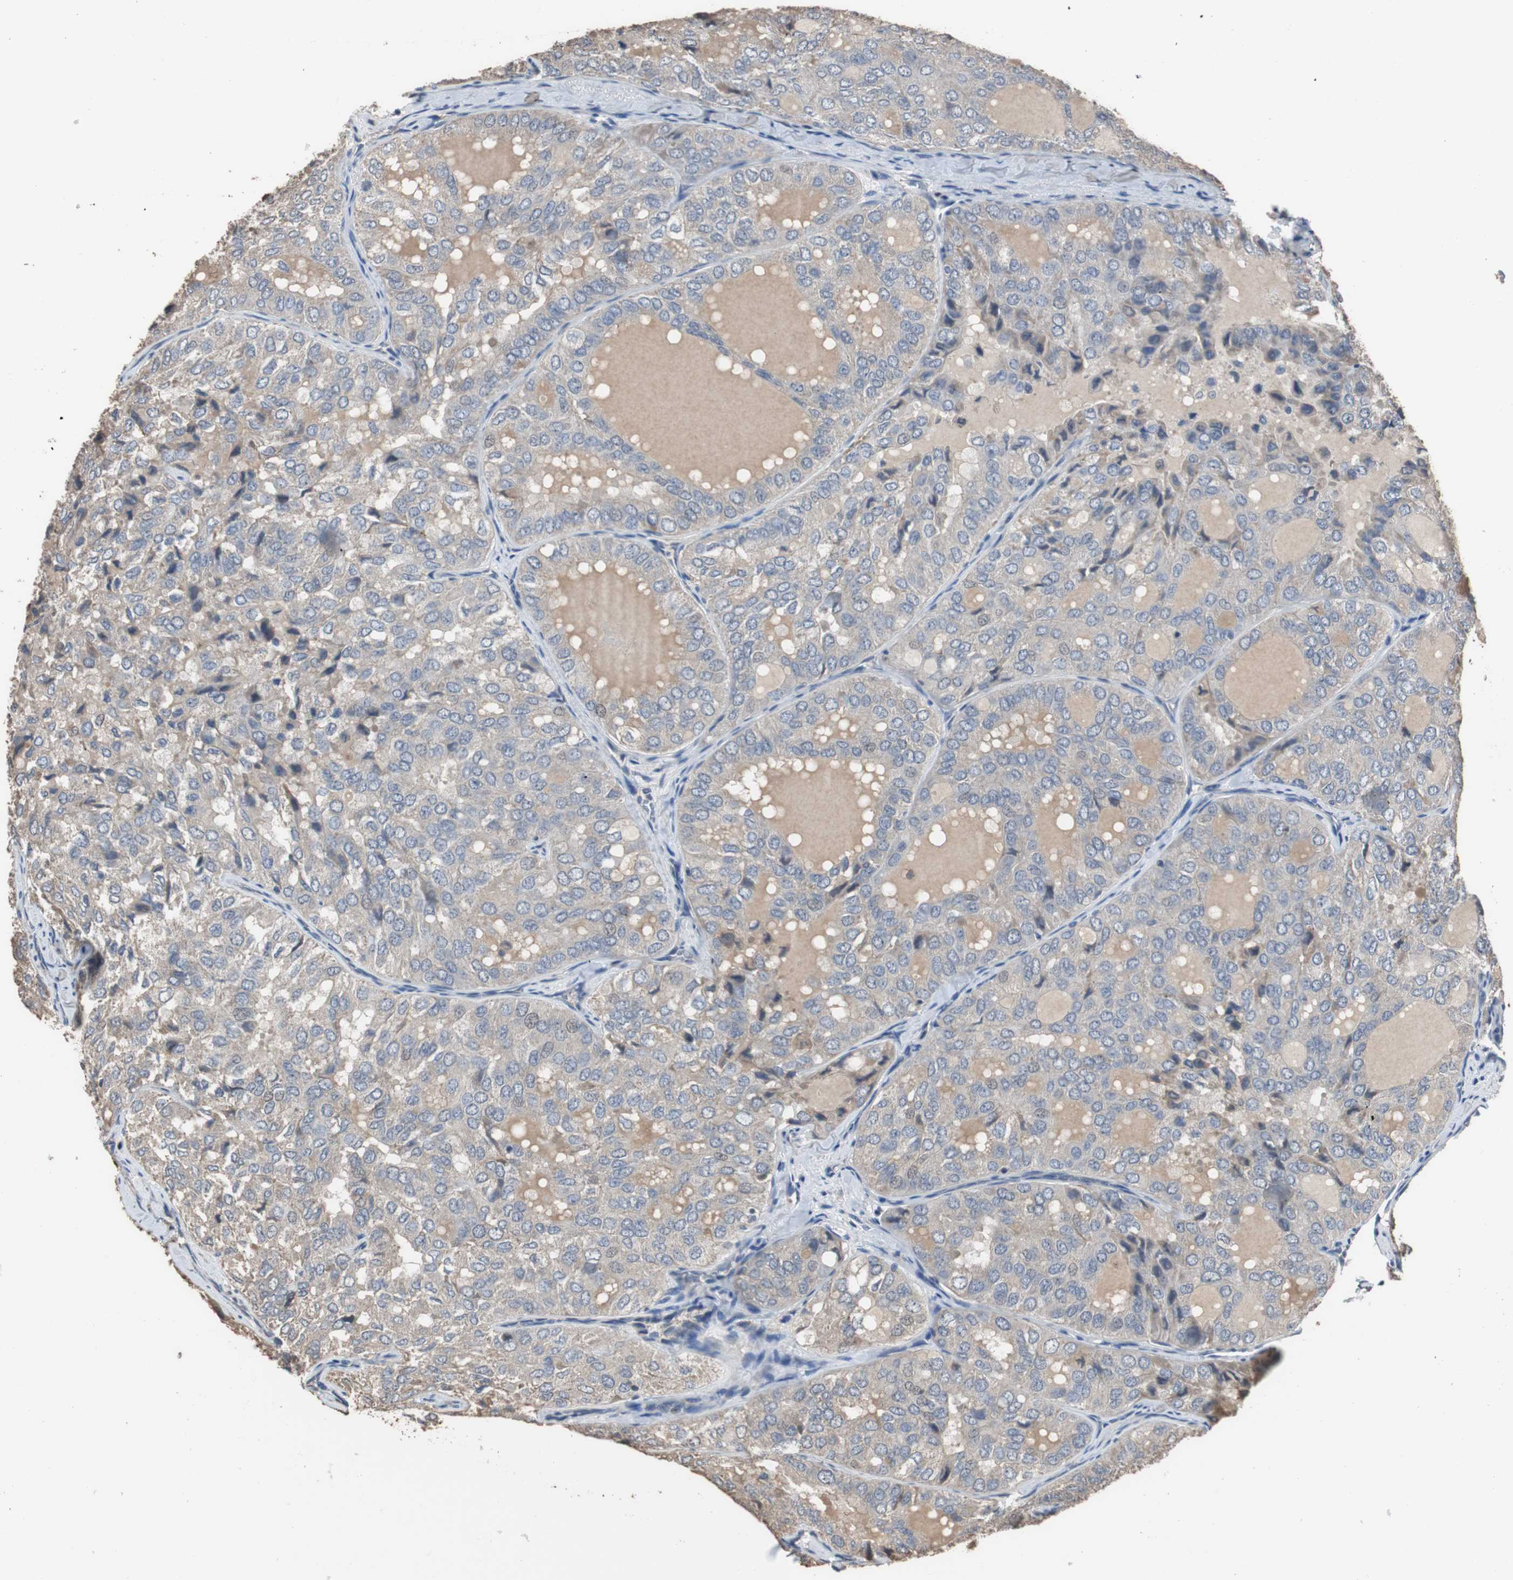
{"staining": {"intensity": "weak", "quantity": ">75%", "location": "cytoplasmic/membranous"}, "tissue": "thyroid cancer", "cell_type": "Tumor cells", "image_type": "cancer", "snomed": [{"axis": "morphology", "description": "Follicular adenoma carcinoma, NOS"}, {"axis": "topography", "description": "Thyroid gland"}], "caption": "There is low levels of weak cytoplasmic/membranous expression in tumor cells of follicular adenoma carcinoma (thyroid), as demonstrated by immunohistochemical staining (brown color).", "gene": "SCIMP", "patient": {"sex": "male", "age": 75}}